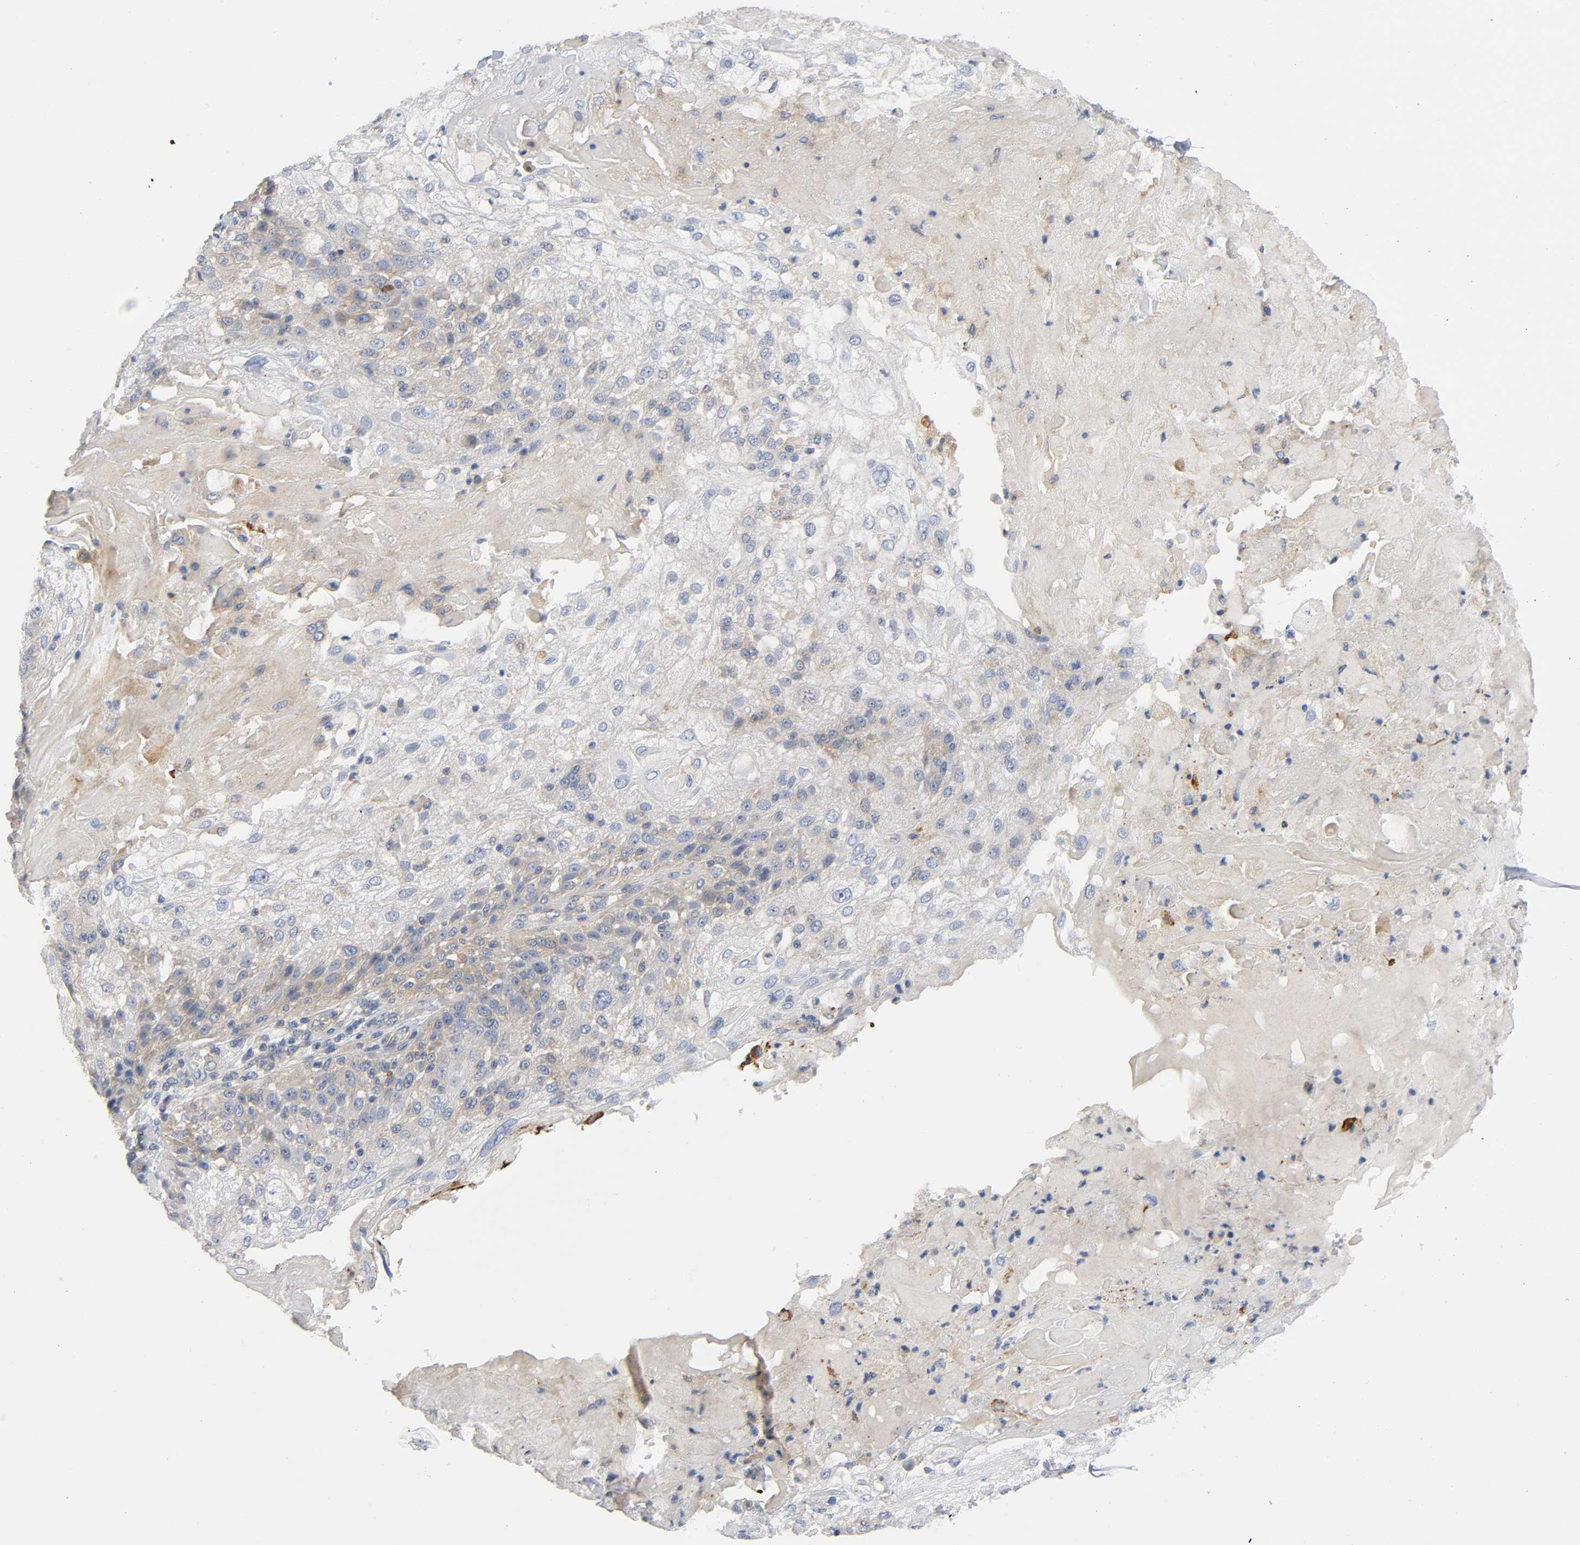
{"staining": {"intensity": "moderate", "quantity": "25%-75%", "location": "cytoplasmic/membranous"}, "tissue": "skin cancer", "cell_type": "Tumor cells", "image_type": "cancer", "snomed": [{"axis": "morphology", "description": "Normal tissue, NOS"}, {"axis": "morphology", "description": "Squamous cell carcinoma, NOS"}, {"axis": "topography", "description": "Skin"}], "caption": "Protein staining of skin cancer (squamous cell carcinoma) tissue reveals moderate cytoplasmic/membranous expression in approximately 25%-75% of tumor cells. Nuclei are stained in blue.", "gene": "HDAC6", "patient": {"sex": "female", "age": 83}}